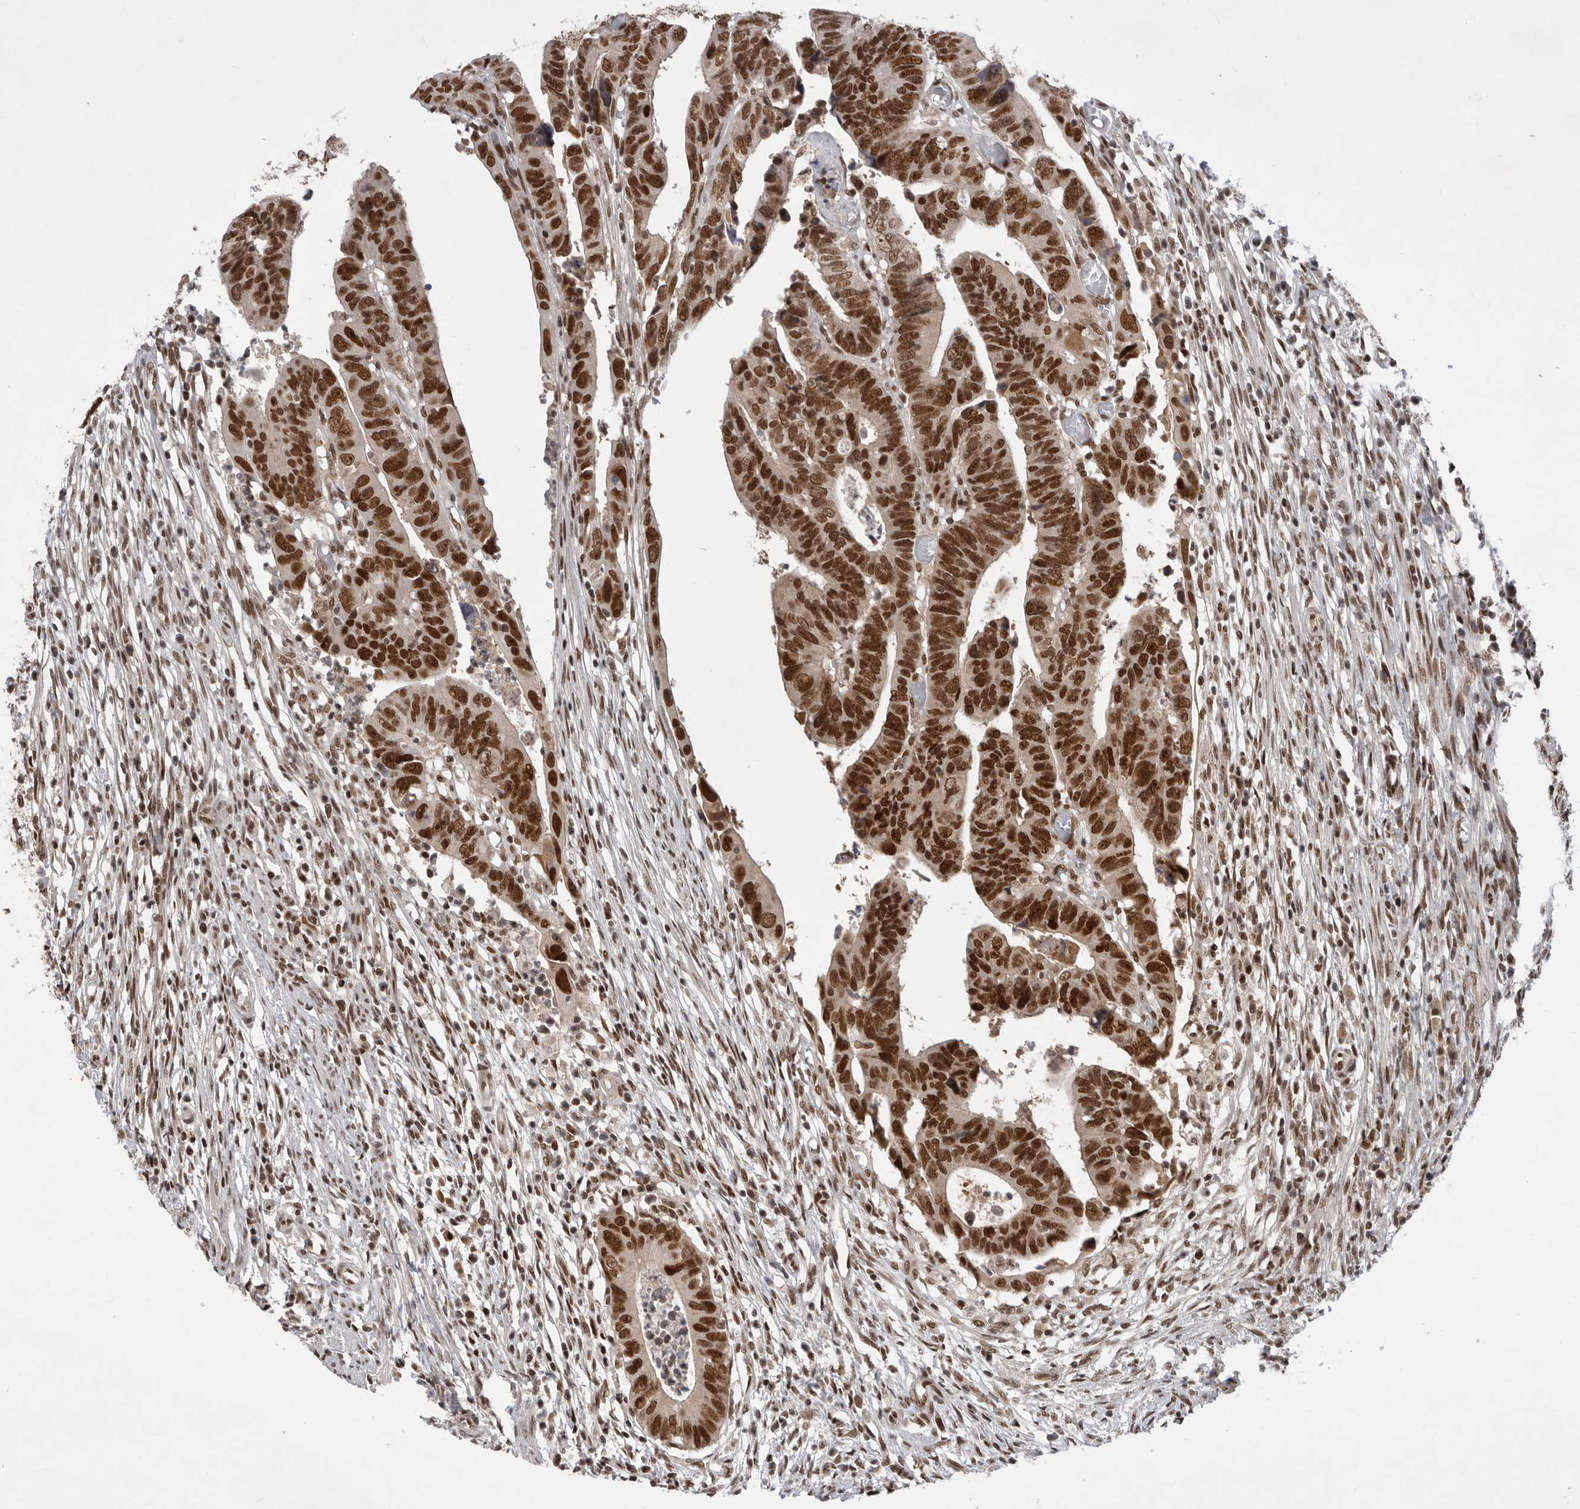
{"staining": {"intensity": "strong", "quantity": ">75%", "location": "nuclear"}, "tissue": "colorectal cancer", "cell_type": "Tumor cells", "image_type": "cancer", "snomed": [{"axis": "morphology", "description": "Adenocarcinoma, NOS"}, {"axis": "topography", "description": "Rectum"}], "caption": "Strong nuclear protein positivity is present in about >75% of tumor cells in colorectal adenocarcinoma.", "gene": "ZNF830", "patient": {"sex": "female", "age": 65}}